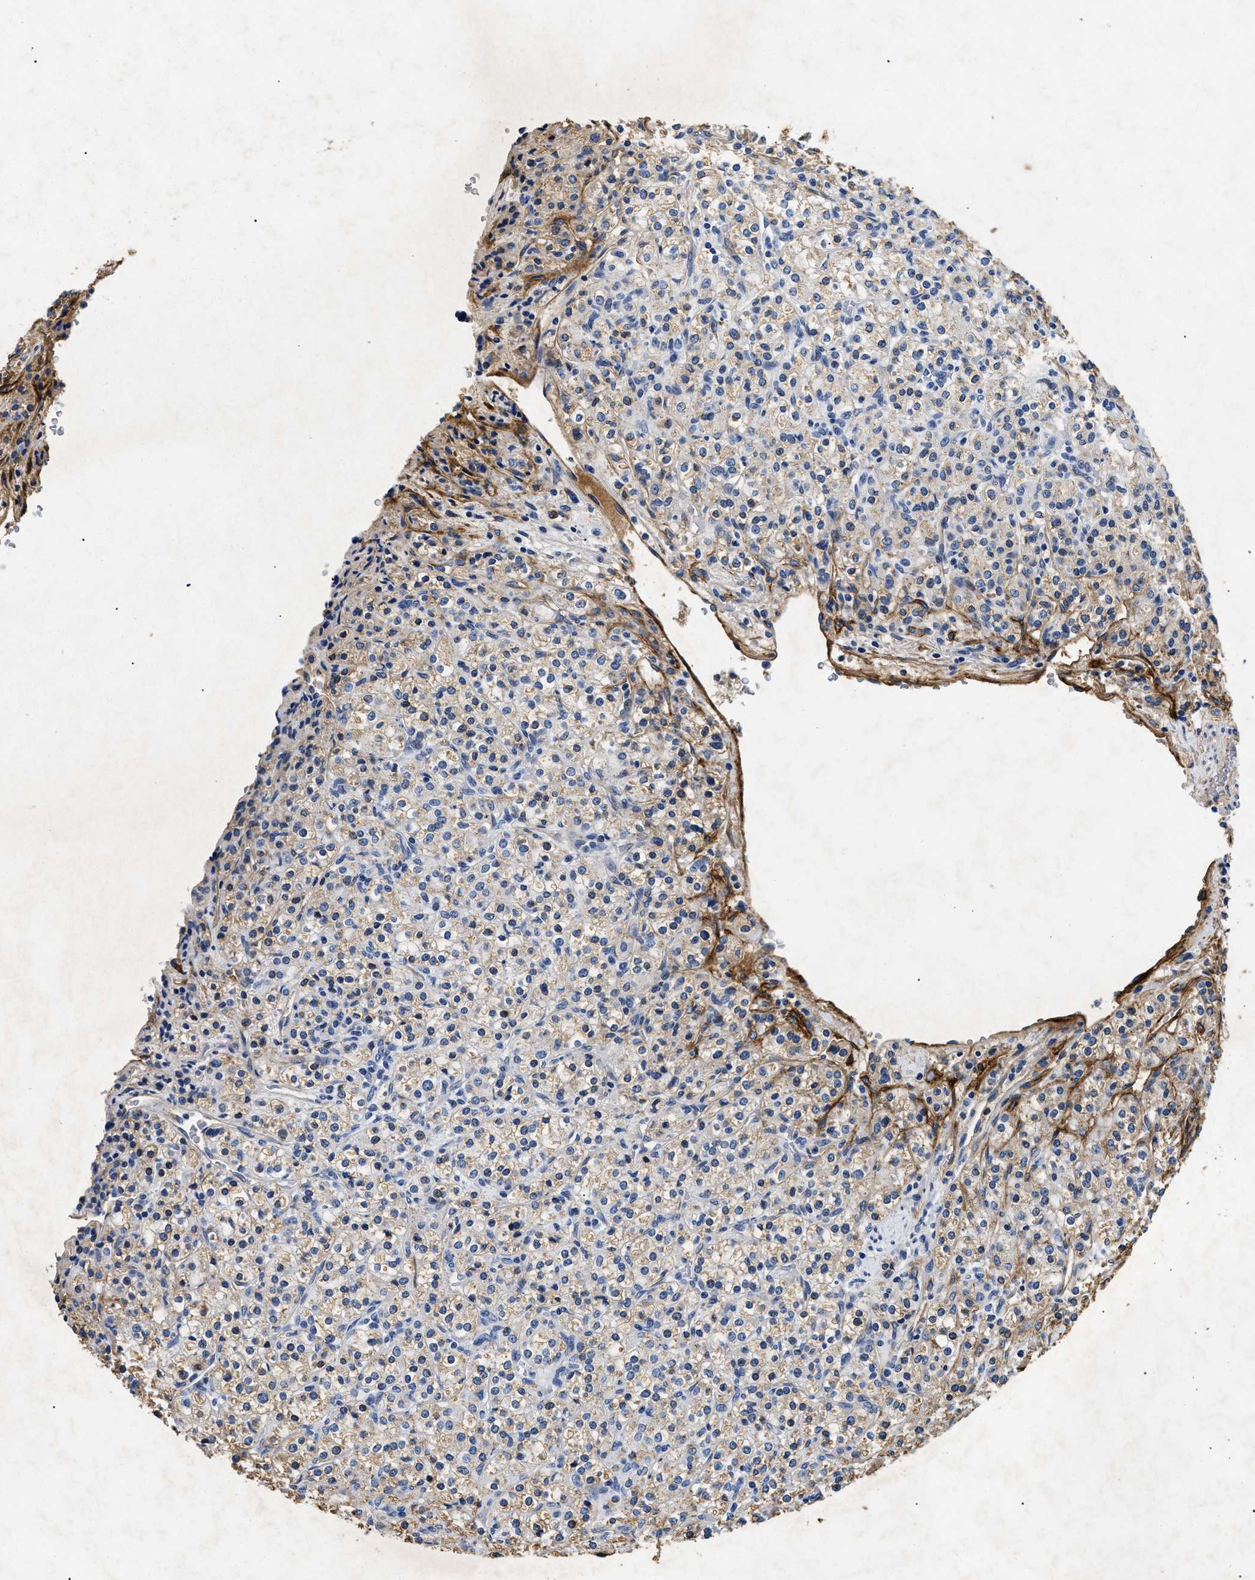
{"staining": {"intensity": "moderate", "quantity": "<25%", "location": "cytoplasmic/membranous"}, "tissue": "renal cancer", "cell_type": "Tumor cells", "image_type": "cancer", "snomed": [{"axis": "morphology", "description": "Adenocarcinoma, NOS"}, {"axis": "topography", "description": "Kidney"}], "caption": "This is a photomicrograph of IHC staining of adenocarcinoma (renal), which shows moderate expression in the cytoplasmic/membranous of tumor cells.", "gene": "LAMA3", "patient": {"sex": "male", "age": 77}}